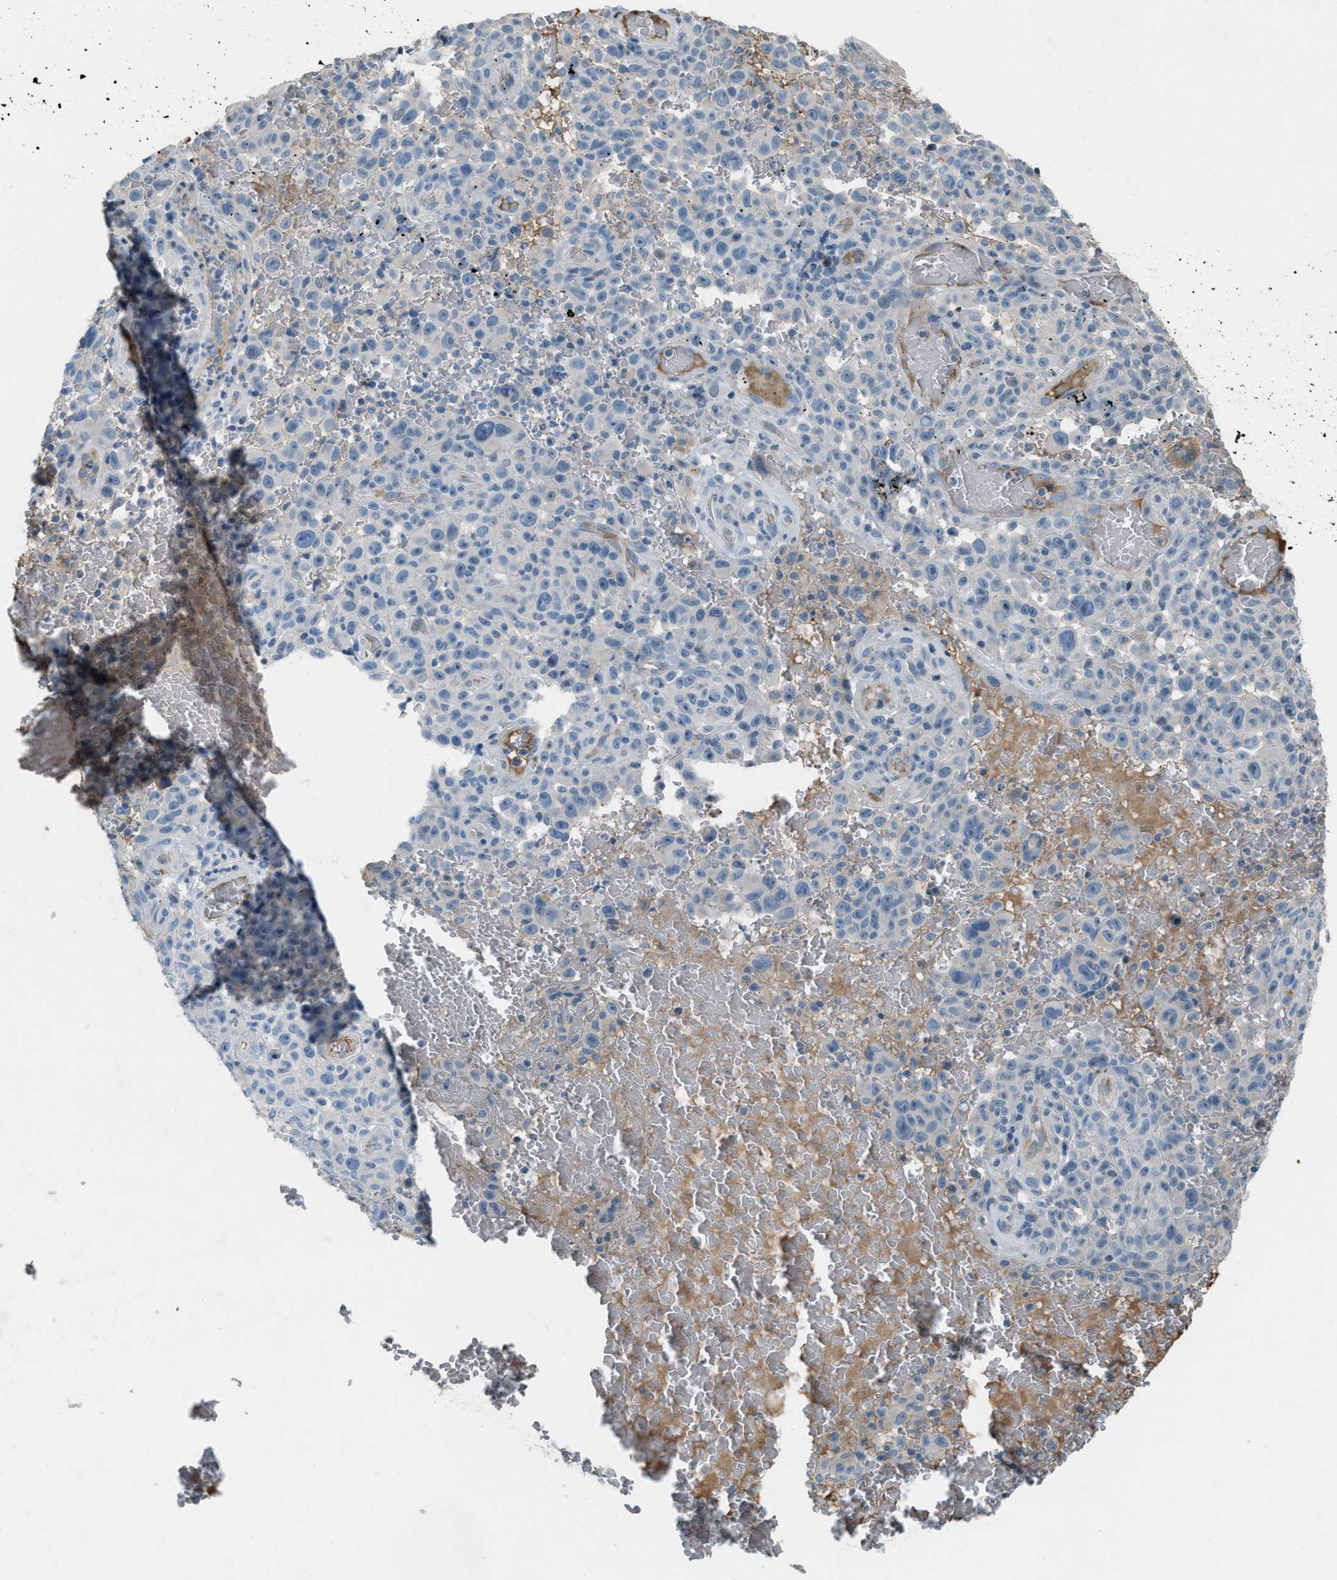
{"staining": {"intensity": "negative", "quantity": "none", "location": "none"}, "tissue": "melanoma", "cell_type": "Tumor cells", "image_type": "cancer", "snomed": [{"axis": "morphology", "description": "Malignant melanoma, NOS"}, {"axis": "topography", "description": "Skin"}], "caption": "Tumor cells show no significant expression in melanoma. (Brightfield microscopy of DAB (3,3'-diaminobenzidine) immunohistochemistry at high magnification).", "gene": "FBLN2", "patient": {"sex": "female", "age": 82}}